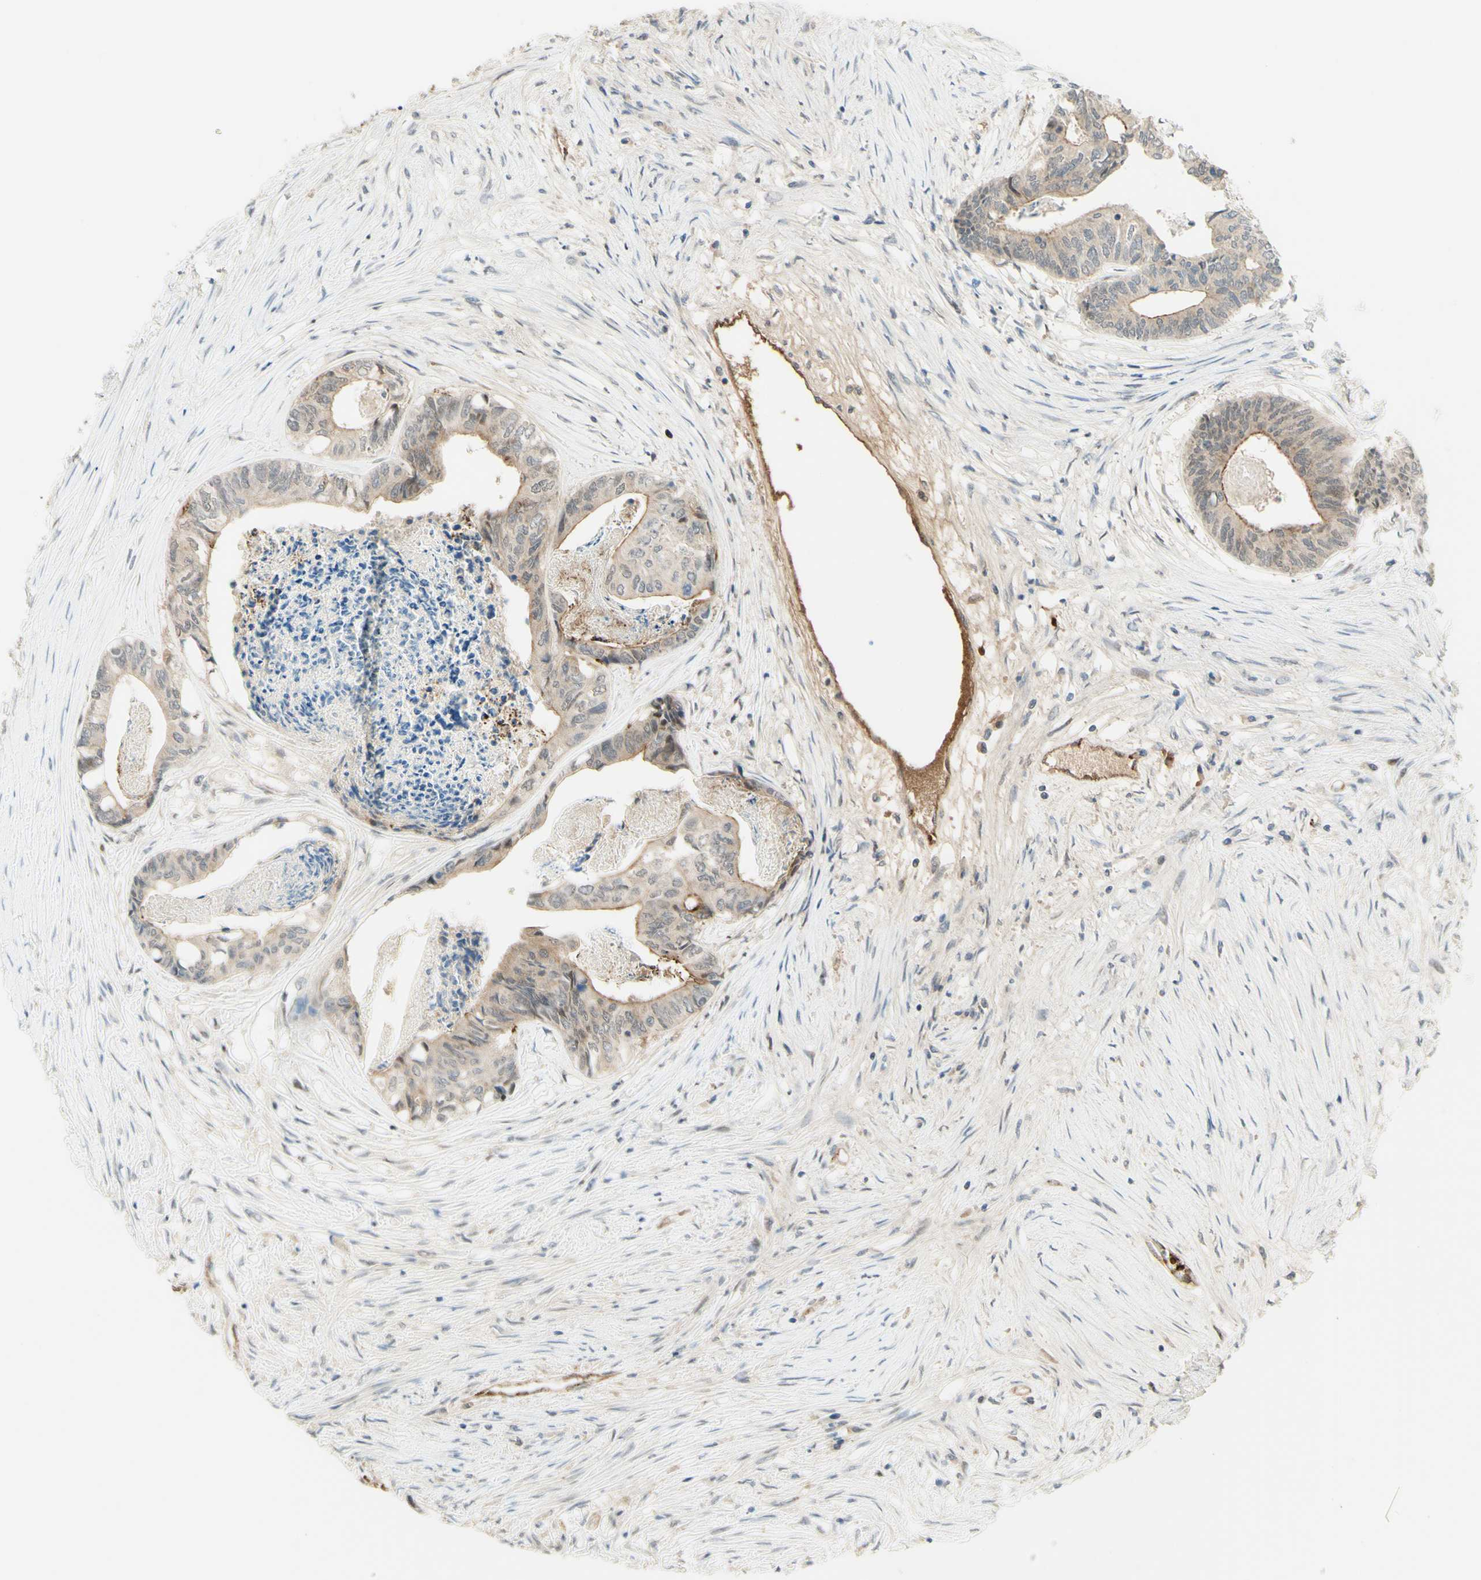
{"staining": {"intensity": "moderate", "quantity": "25%-75%", "location": "cytoplasmic/membranous"}, "tissue": "colorectal cancer", "cell_type": "Tumor cells", "image_type": "cancer", "snomed": [{"axis": "morphology", "description": "Adenocarcinoma, NOS"}, {"axis": "topography", "description": "Rectum"}], "caption": "Adenocarcinoma (colorectal) stained for a protein exhibits moderate cytoplasmic/membranous positivity in tumor cells.", "gene": "ANGPT2", "patient": {"sex": "male", "age": 63}}